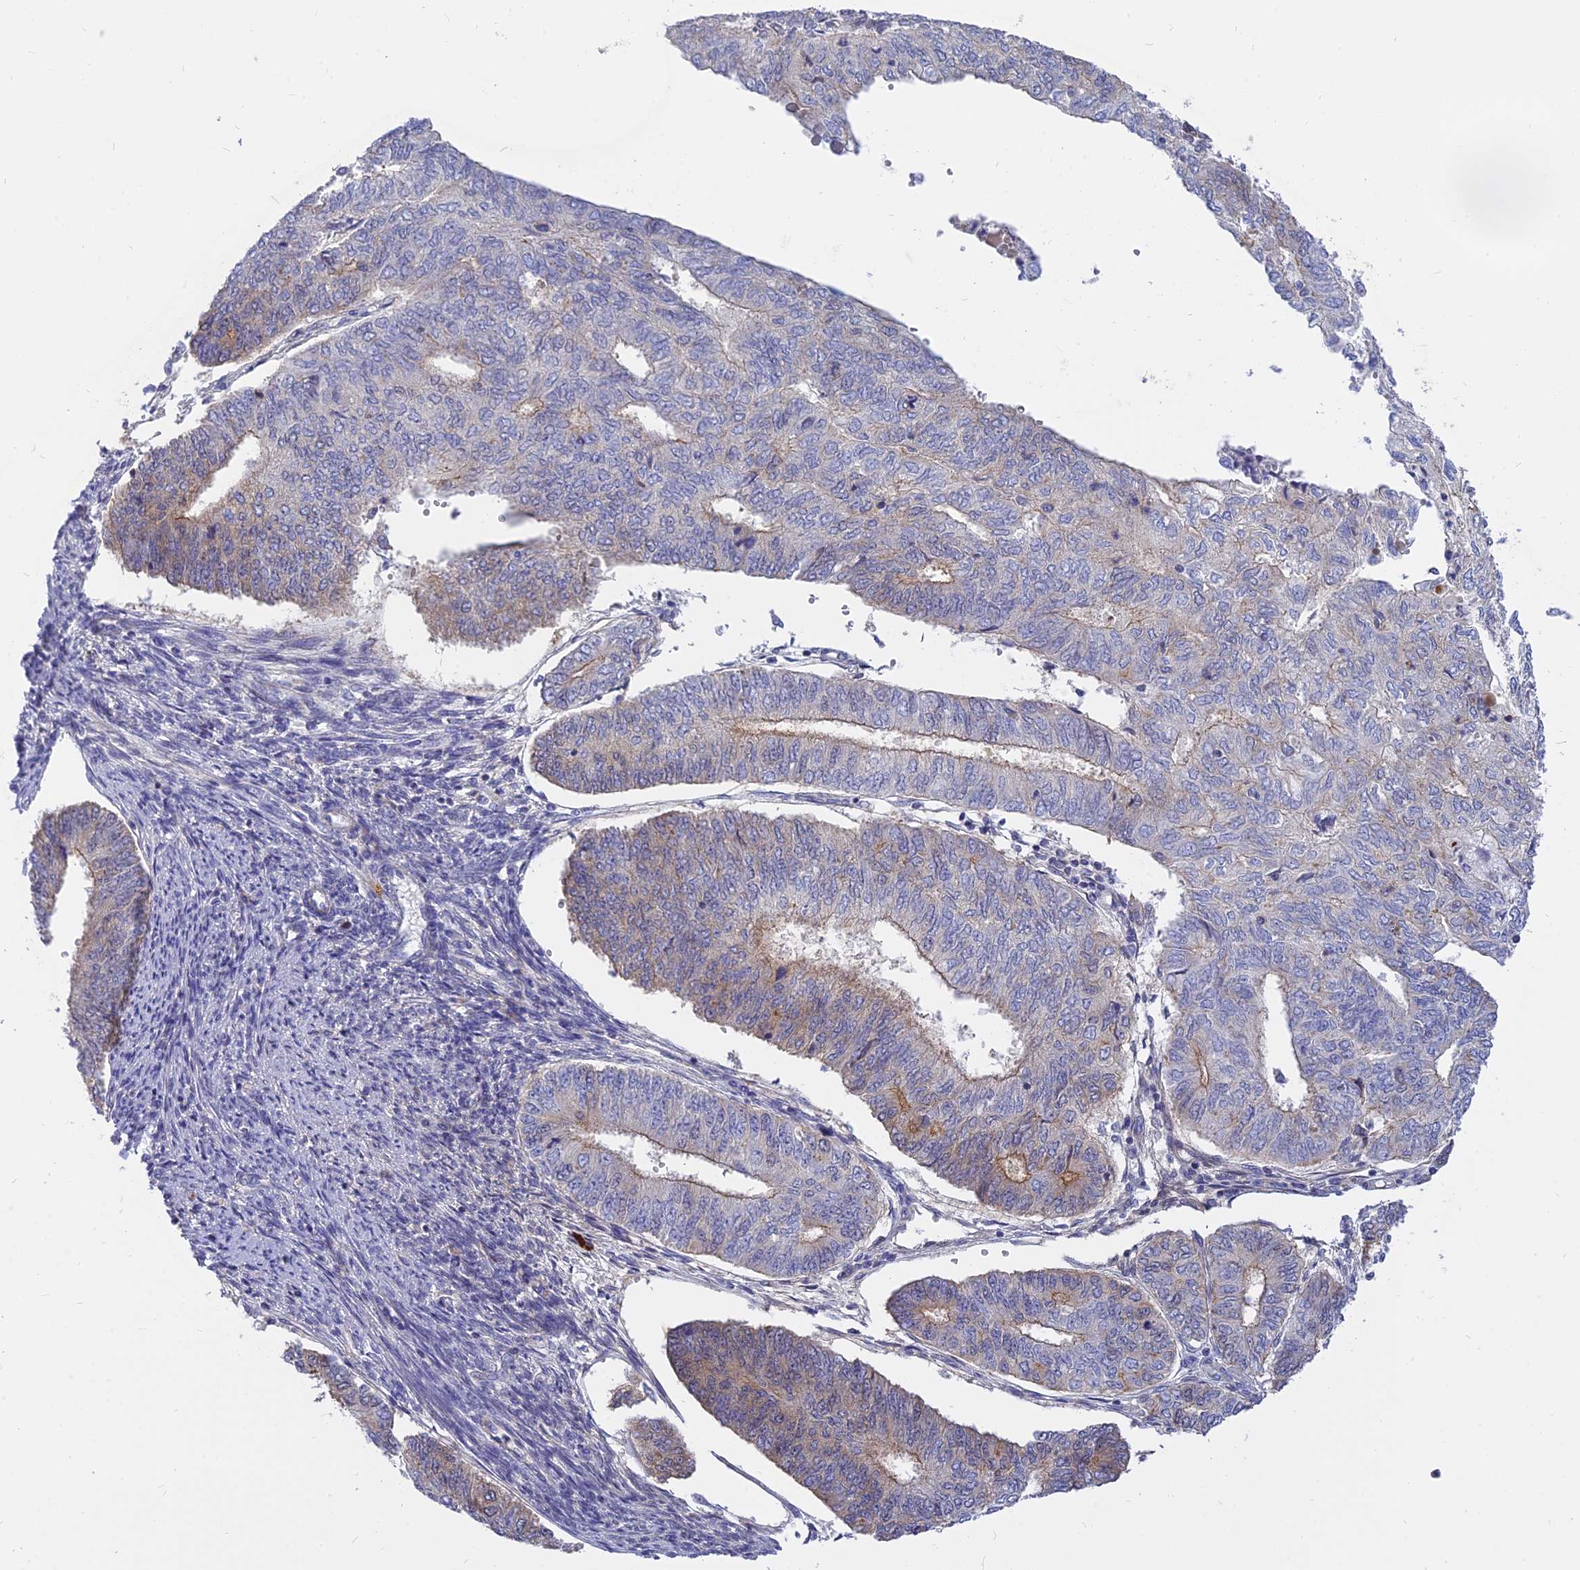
{"staining": {"intensity": "weak", "quantity": "<25%", "location": "cytoplasmic/membranous"}, "tissue": "endometrial cancer", "cell_type": "Tumor cells", "image_type": "cancer", "snomed": [{"axis": "morphology", "description": "Adenocarcinoma, NOS"}, {"axis": "topography", "description": "Endometrium"}], "caption": "This is a micrograph of IHC staining of adenocarcinoma (endometrial), which shows no positivity in tumor cells.", "gene": "CENPV", "patient": {"sex": "female", "age": 68}}